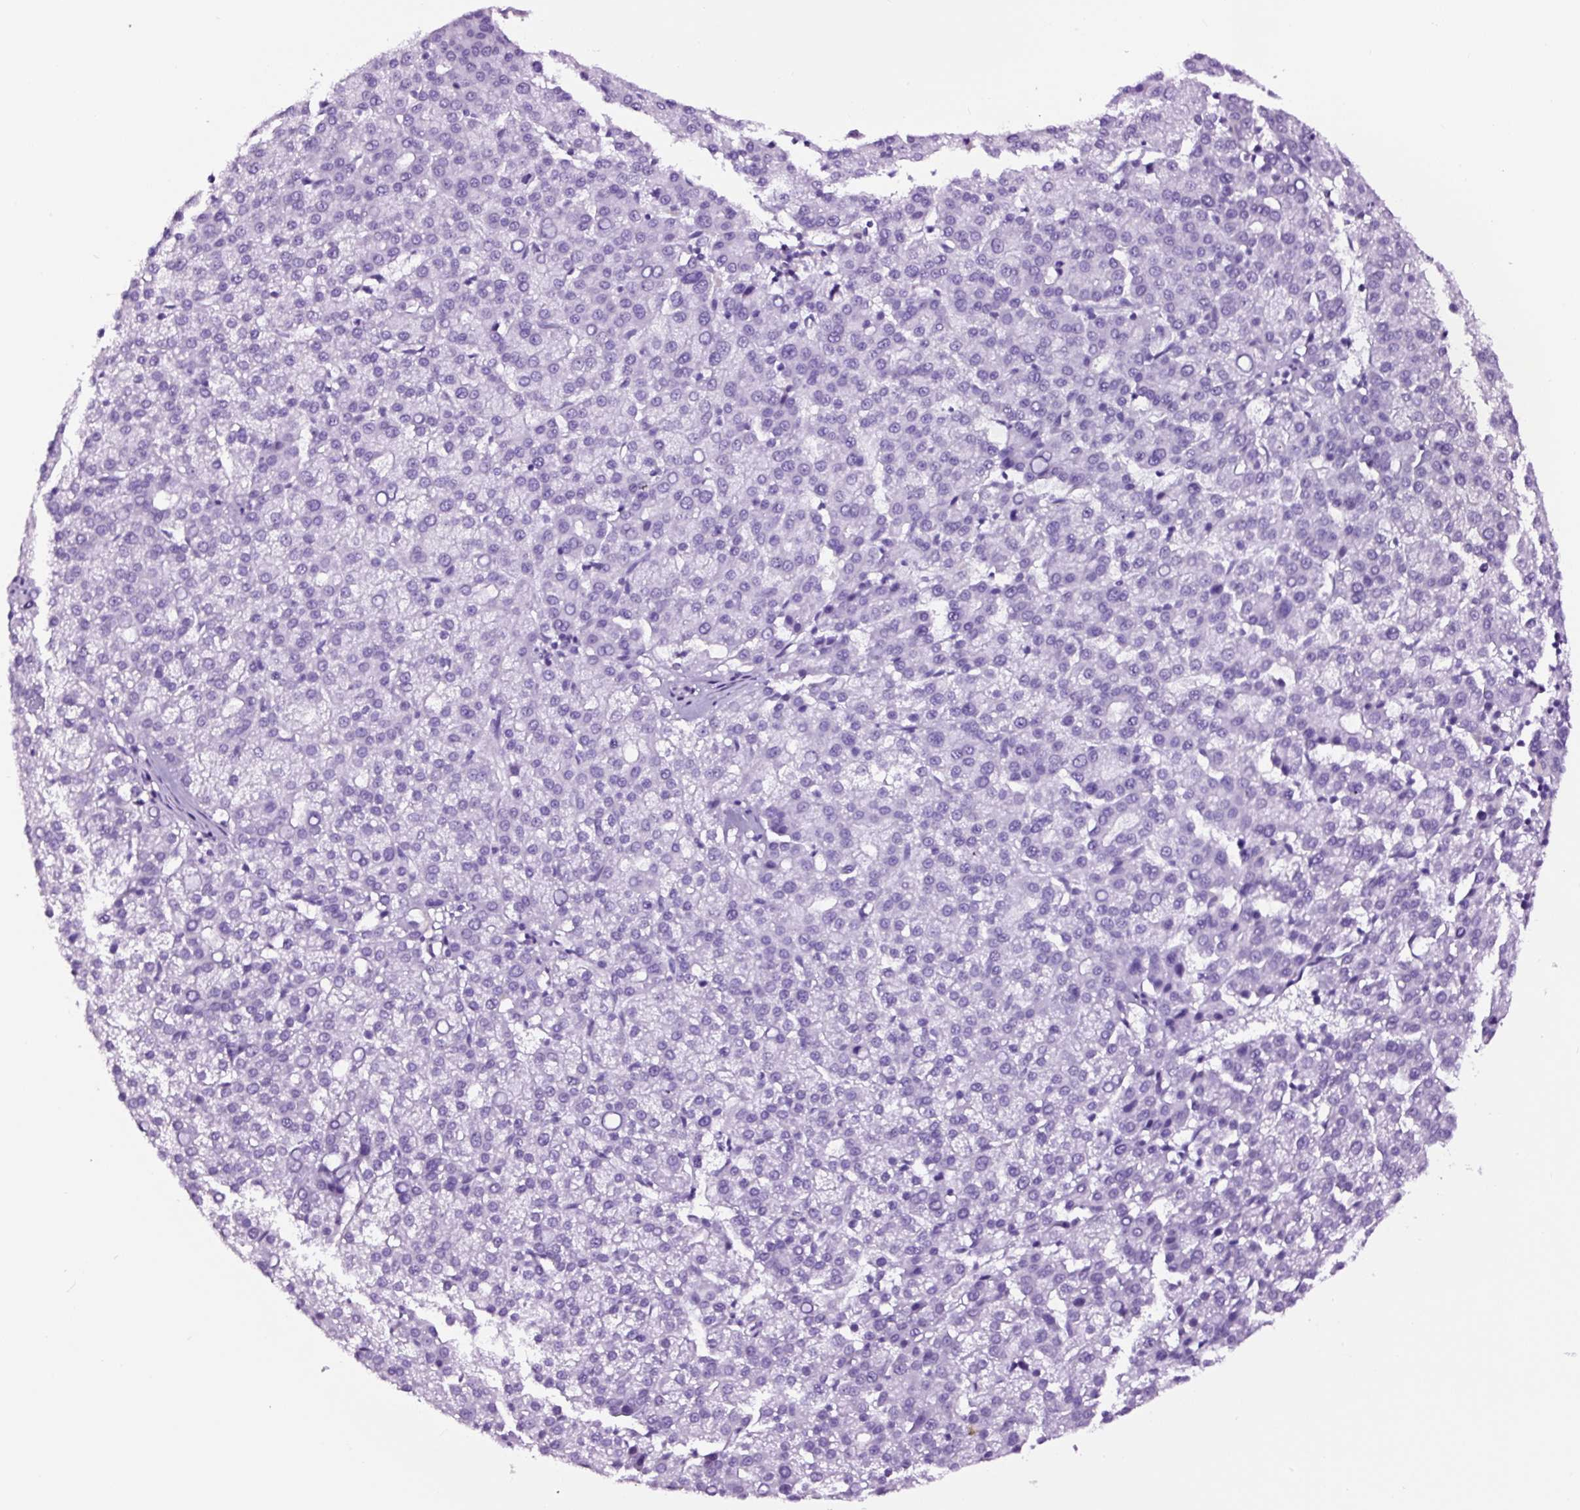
{"staining": {"intensity": "negative", "quantity": "none", "location": "none"}, "tissue": "liver cancer", "cell_type": "Tumor cells", "image_type": "cancer", "snomed": [{"axis": "morphology", "description": "Carcinoma, Hepatocellular, NOS"}, {"axis": "topography", "description": "Liver"}], "caption": "Human liver hepatocellular carcinoma stained for a protein using immunohistochemistry displays no expression in tumor cells.", "gene": "FBXL7", "patient": {"sex": "female", "age": 58}}